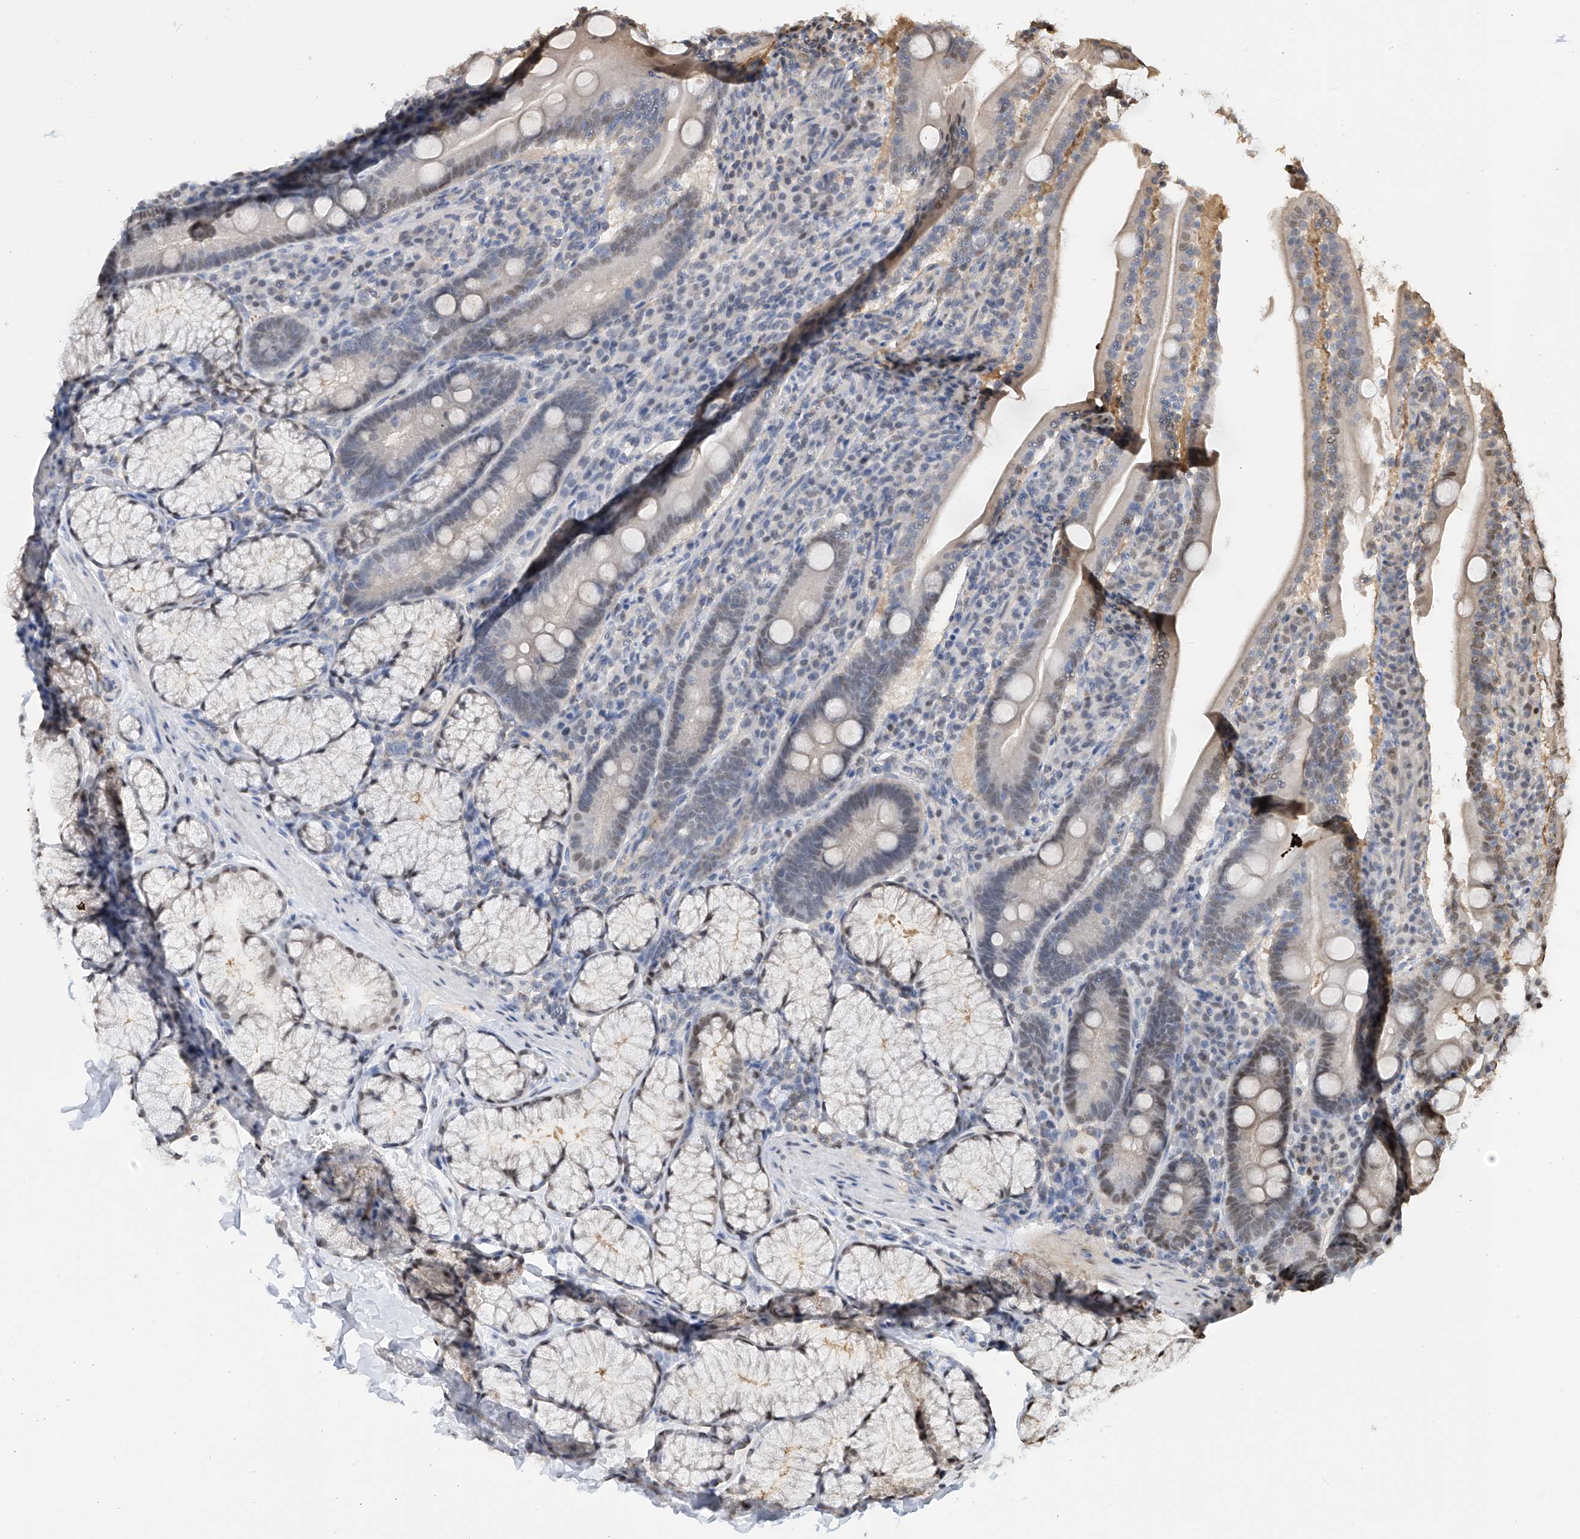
{"staining": {"intensity": "moderate", "quantity": "<25%", "location": "nuclear"}, "tissue": "duodenum", "cell_type": "Glandular cells", "image_type": "normal", "snomed": [{"axis": "morphology", "description": "Normal tissue, NOS"}, {"axis": "topography", "description": "Duodenum"}], "caption": "The image reveals immunohistochemical staining of benign duodenum. There is moderate nuclear staining is present in about <25% of glandular cells. (DAB IHC, brown staining for protein, blue staining for nuclei).", "gene": "PMM1", "patient": {"sex": "male", "age": 35}}